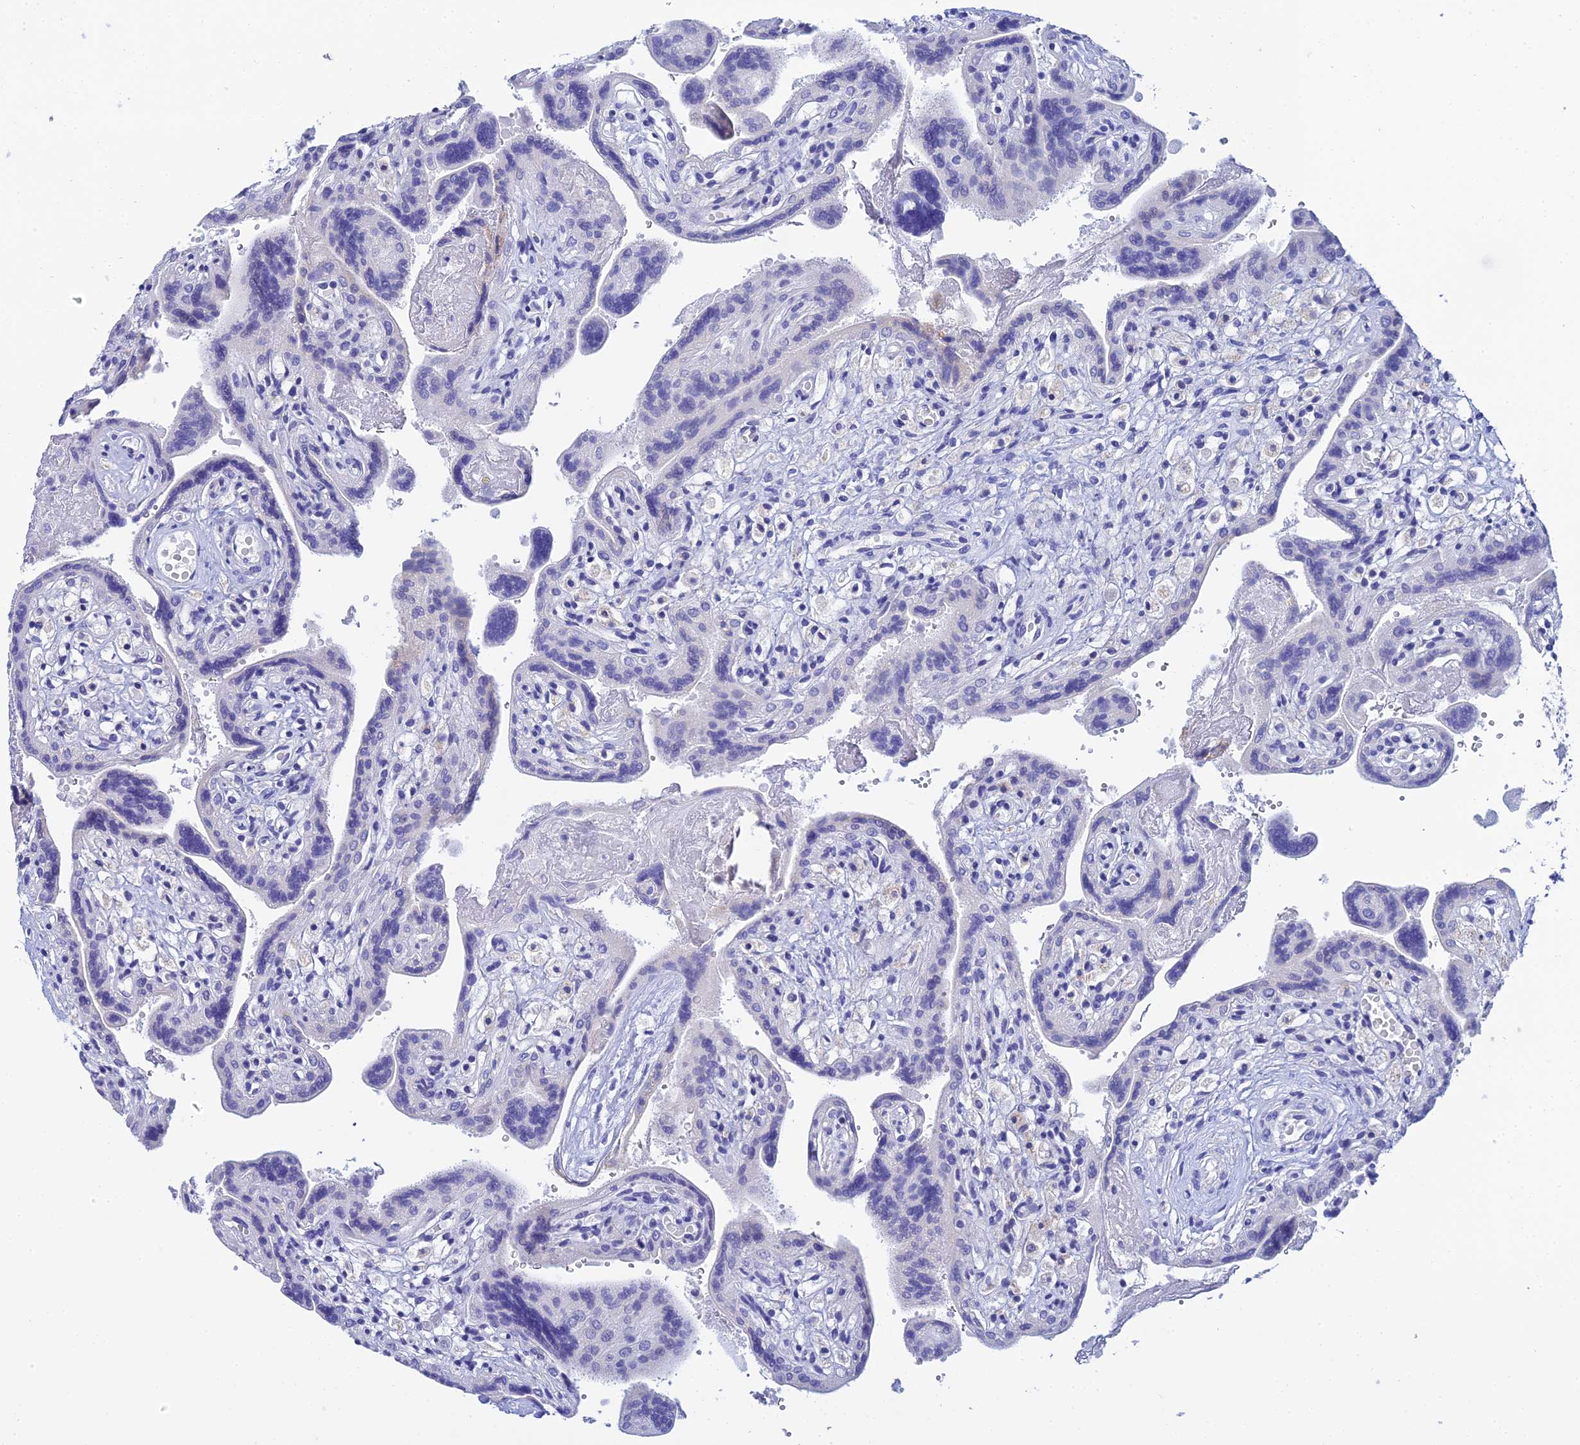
{"staining": {"intensity": "weak", "quantity": "25%-75%", "location": "cytoplasmic/membranous,nuclear"}, "tissue": "placenta", "cell_type": "Trophoblastic cells", "image_type": "normal", "snomed": [{"axis": "morphology", "description": "Normal tissue, NOS"}, {"axis": "topography", "description": "Placenta"}], "caption": "Immunohistochemical staining of benign placenta reveals weak cytoplasmic/membranous,nuclear protein staining in approximately 25%-75% of trophoblastic cells.", "gene": "PLPP4", "patient": {"sex": "female", "age": 37}}